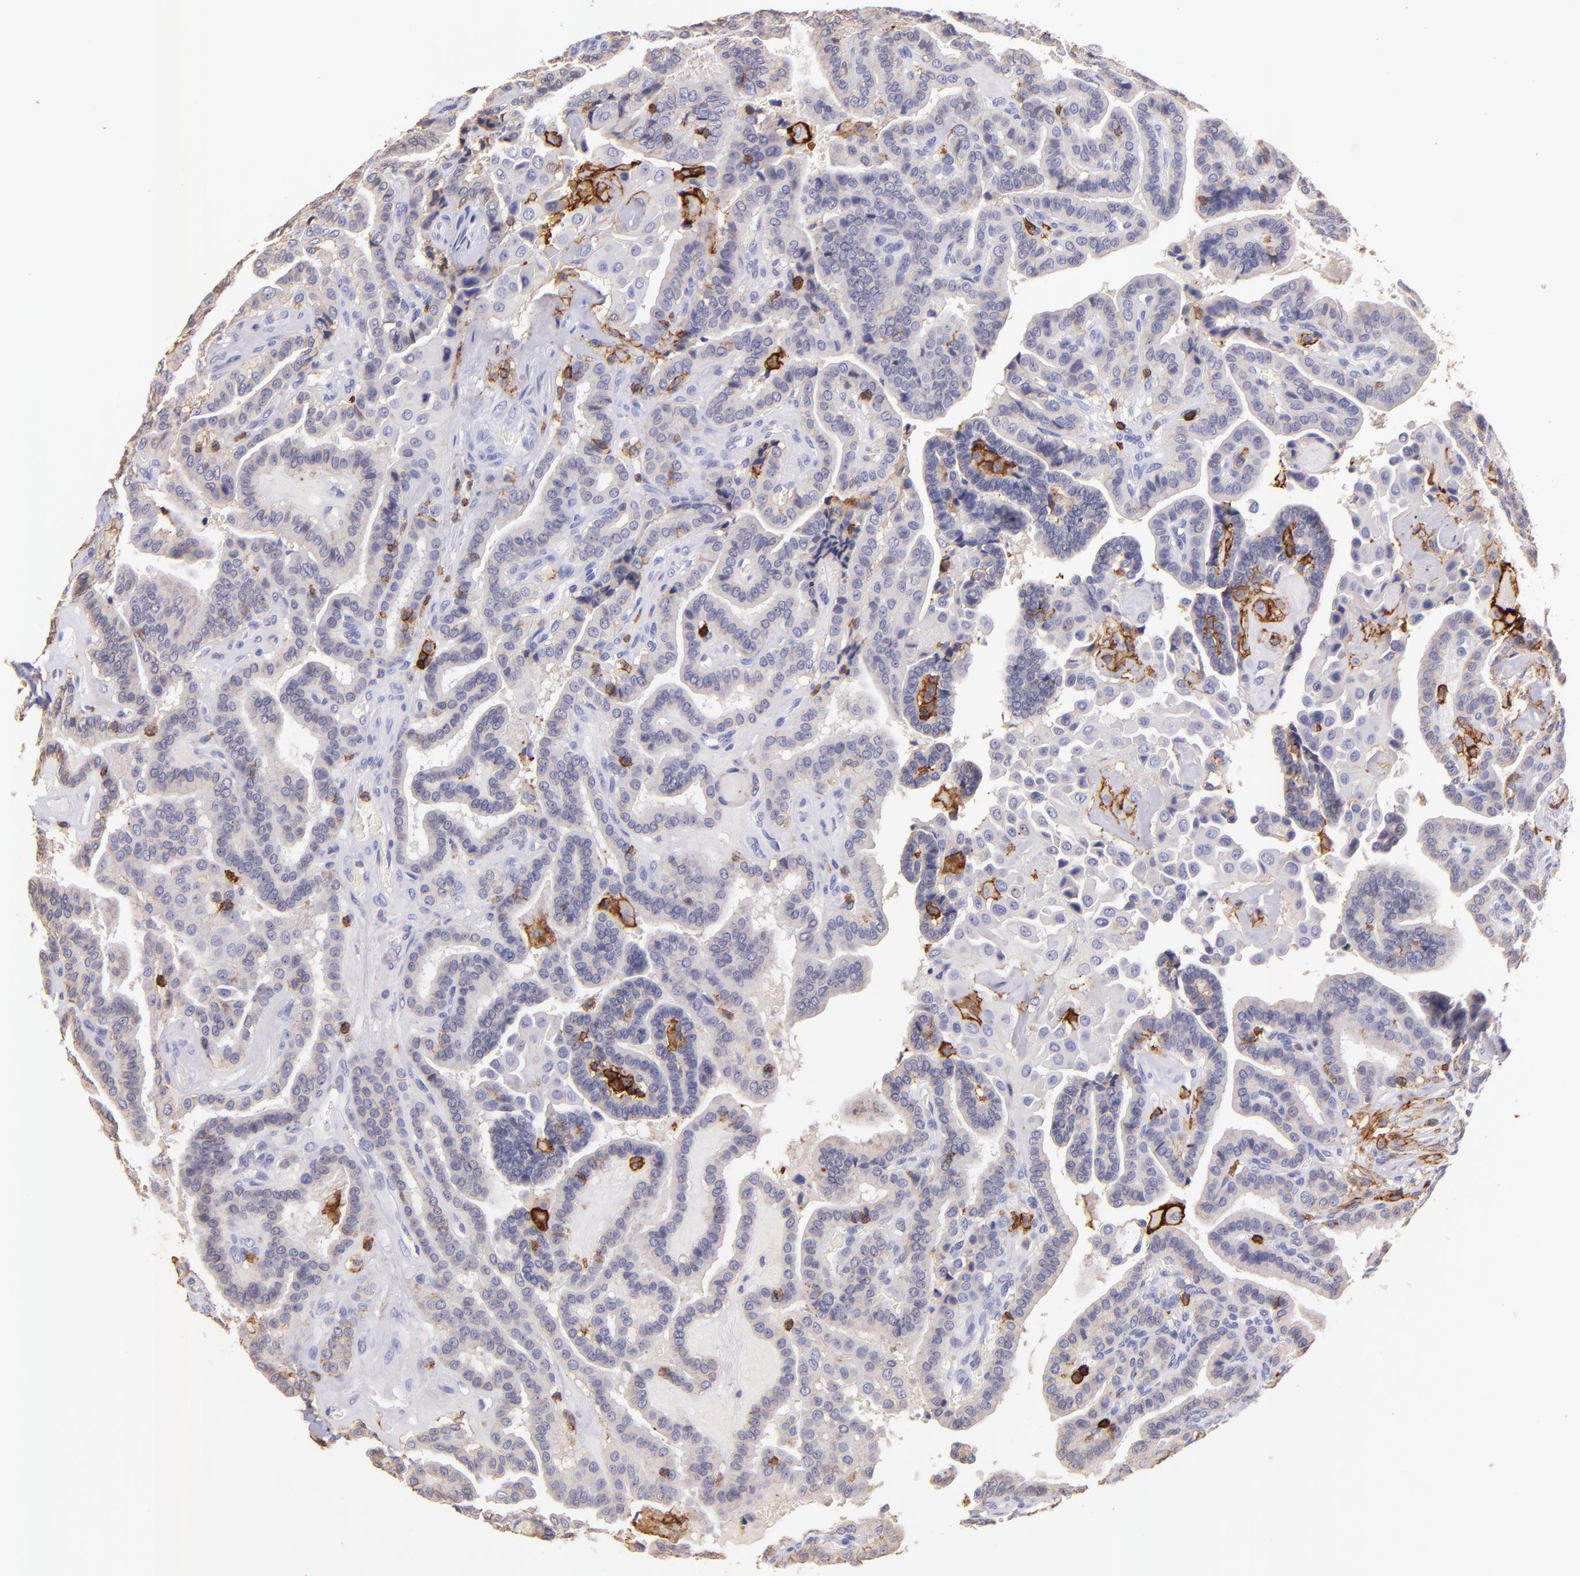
{"staining": {"intensity": "weak", "quantity": "<25%", "location": "cytoplasmic/membranous"}, "tissue": "thyroid cancer", "cell_type": "Tumor cells", "image_type": "cancer", "snomed": [{"axis": "morphology", "description": "Papillary adenocarcinoma, NOS"}, {"axis": "topography", "description": "Thyroid gland"}], "caption": "This is an immunohistochemistry (IHC) image of human papillary adenocarcinoma (thyroid). There is no expression in tumor cells.", "gene": "SPN", "patient": {"sex": "male", "age": 87}}